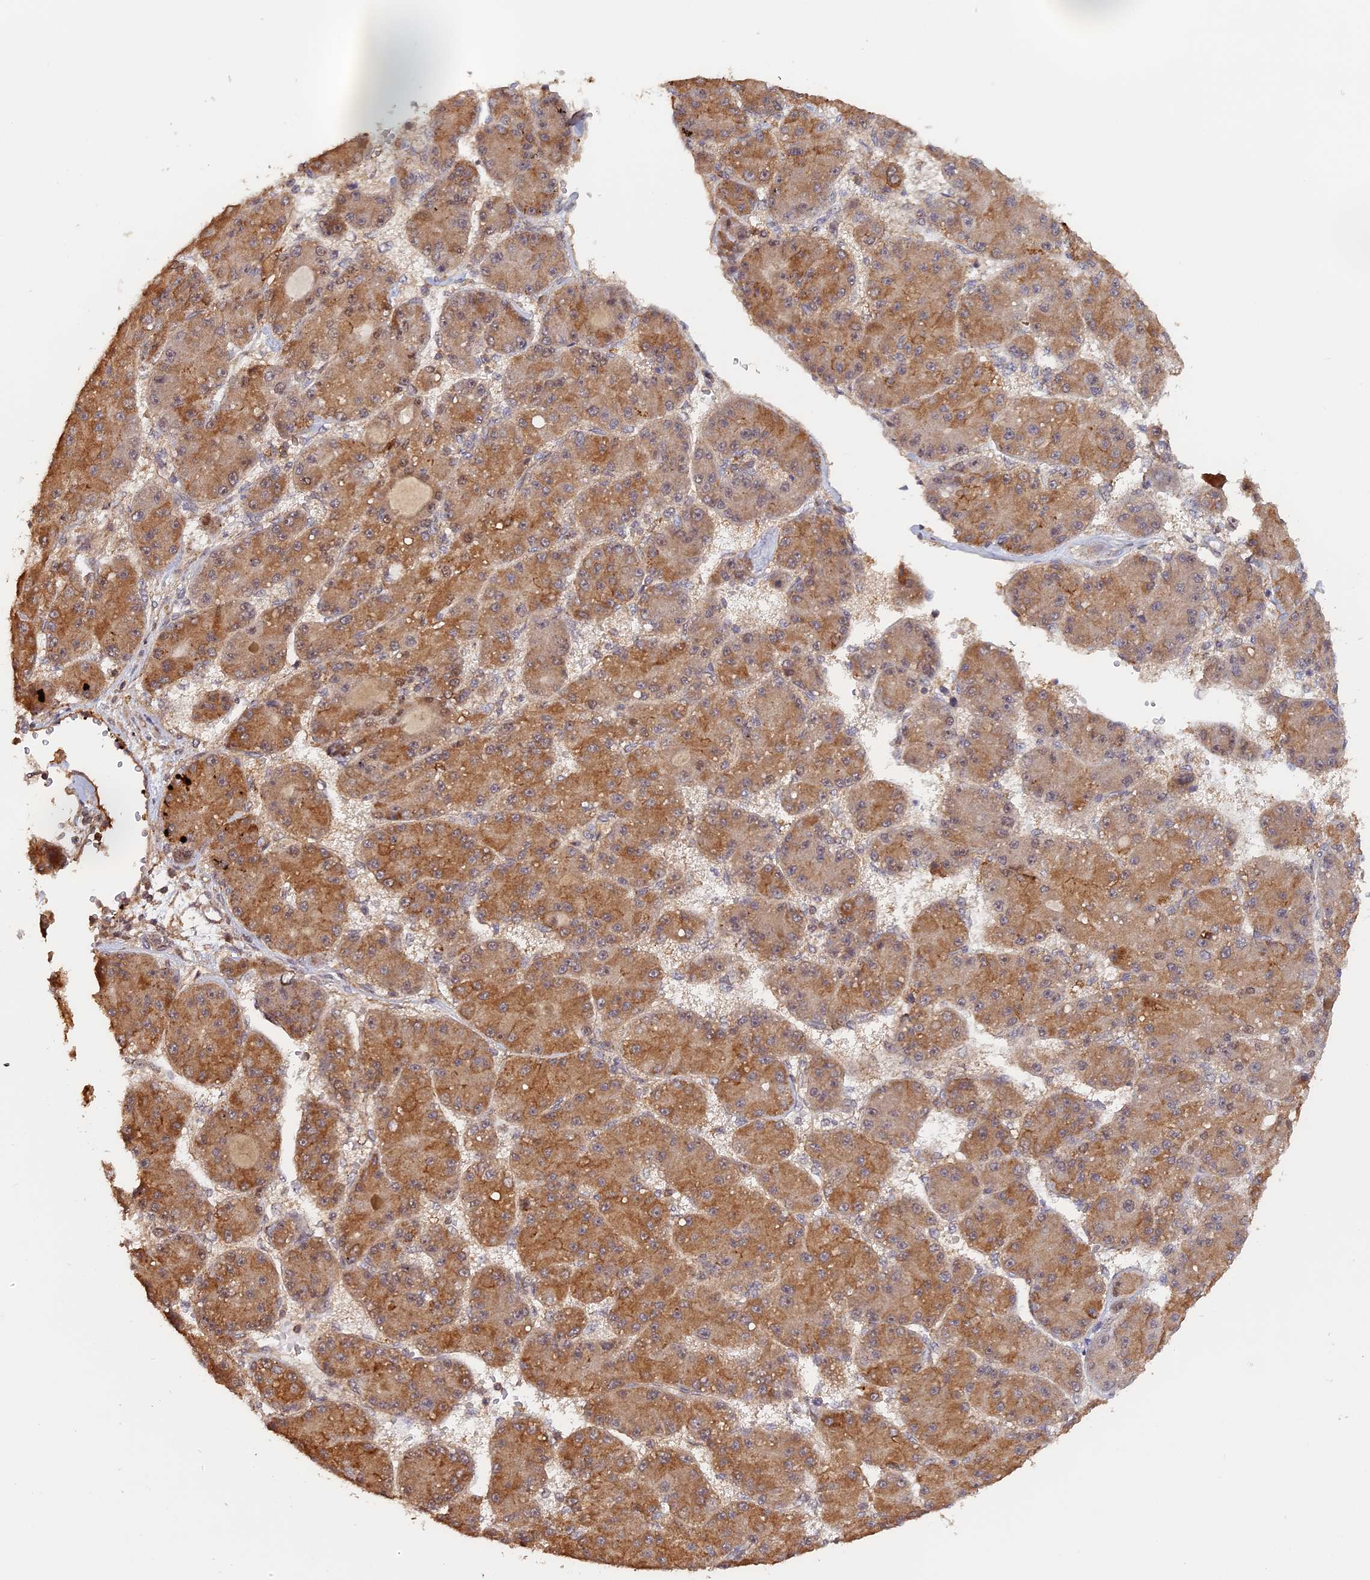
{"staining": {"intensity": "moderate", "quantity": ">75%", "location": "cytoplasmic/membranous,nuclear"}, "tissue": "liver cancer", "cell_type": "Tumor cells", "image_type": "cancer", "snomed": [{"axis": "morphology", "description": "Carcinoma, Hepatocellular, NOS"}, {"axis": "topography", "description": "Liver"}], "caption": "Moderate cytoplasmic/membranous and nuclear protein positivity is identified in approximately >75% of tumor cells in liver hepatocellular carcinoma. The staining was performed using DAB, with brown indicating positive protein expression. Nuclei are stained blue with hematoxylin.", "gene": "MYBL2", "patient": {"sex": "male", "age": 67}}